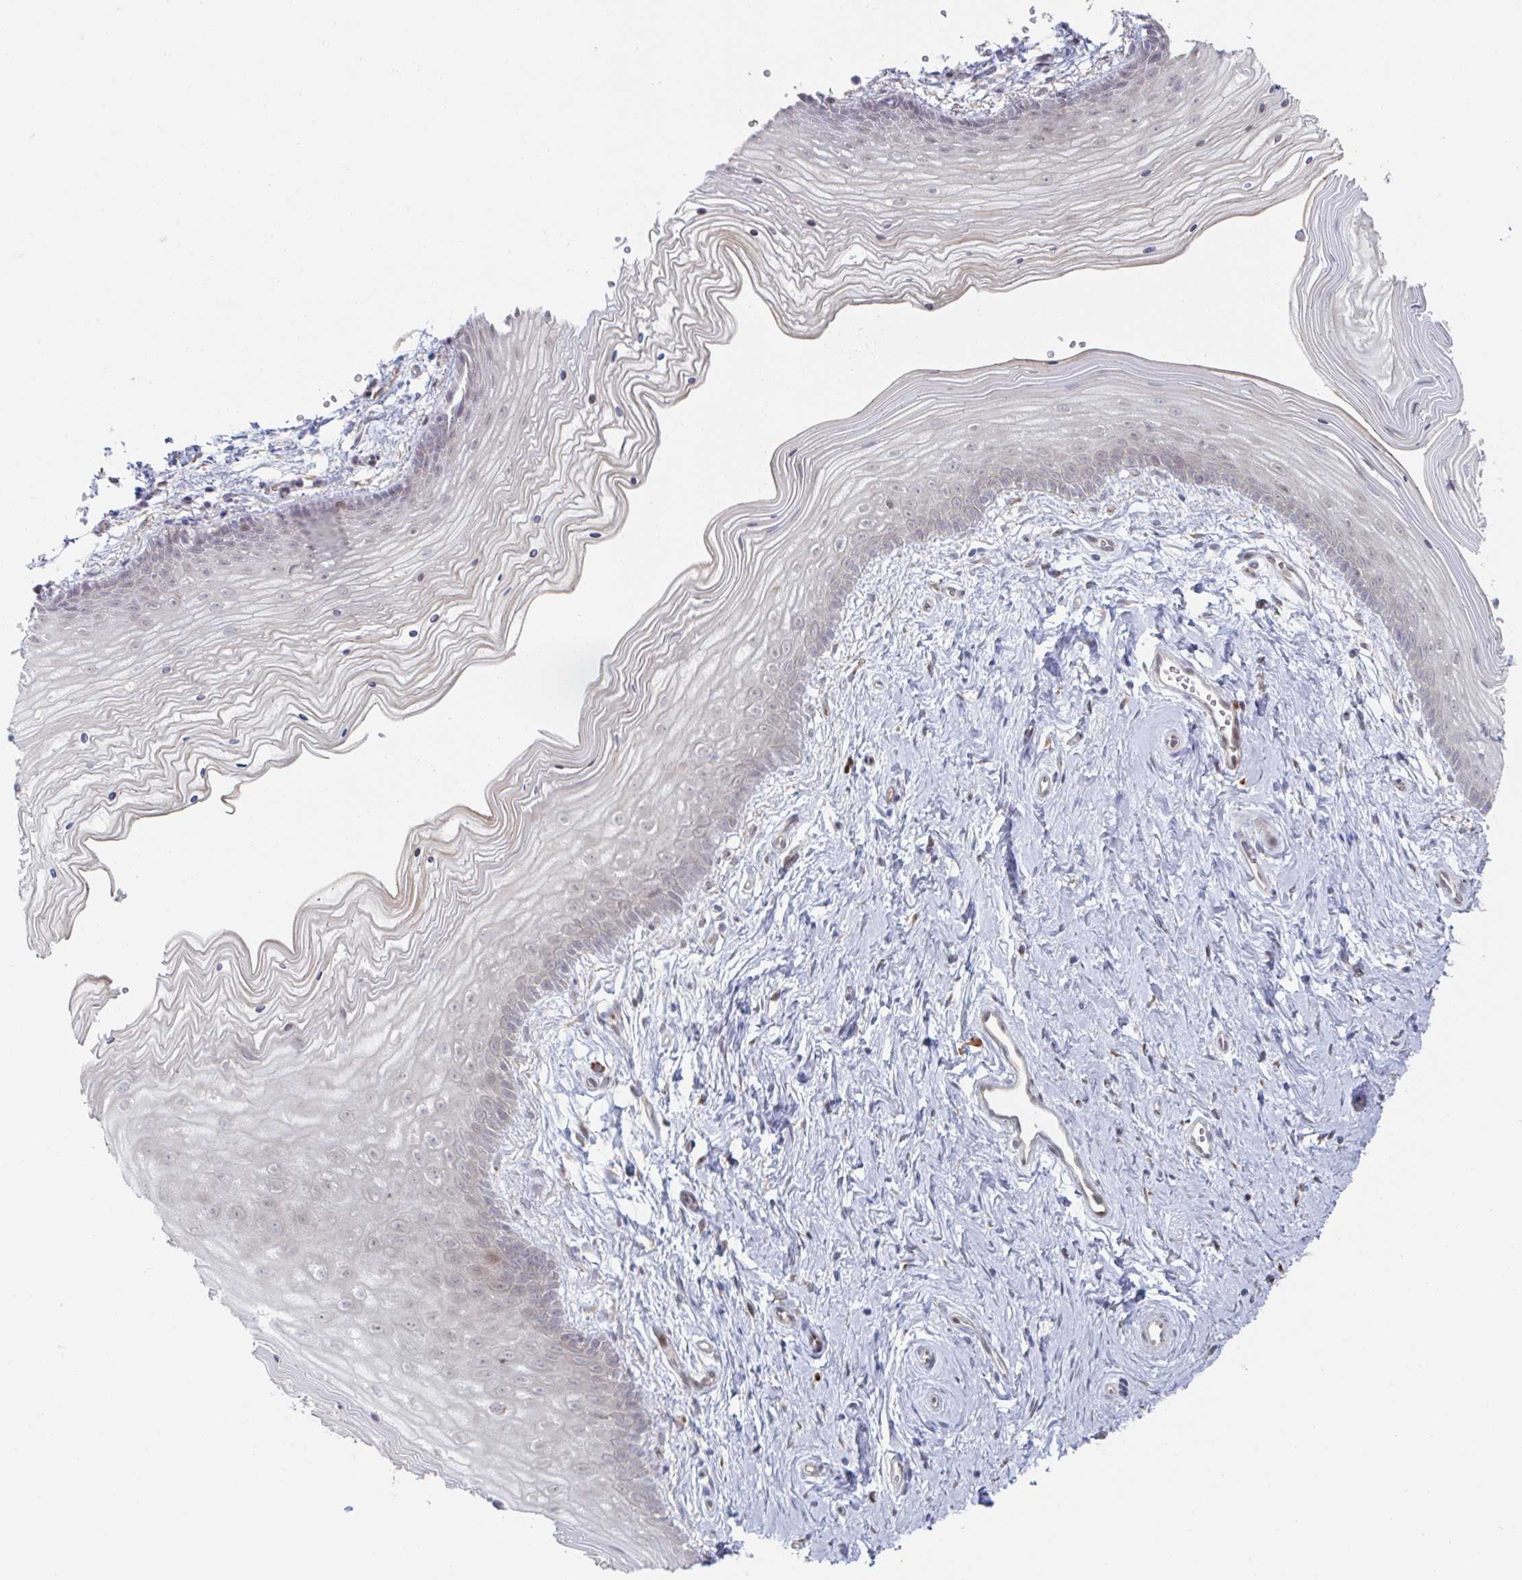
{"staining": {"intensity": "moderate", "quantity": "25%-75%", "location": "nuclear"}, "tissue": "vagina", "cell_type": "Squamous epithelial cells", "image_type": "normal", "snomed": [{"axis": "morphology", "description": "Normal tissue, NOS"}, {"axis": "topography", "description": "Vagina"}], "caption": "A photomicrograph of vagina stained for a protein shows moderate nuclear brown staining in squamous epithelial cells.", "gene": "TRAPPC10", "patient": {"sex": "female", "age": 38}}